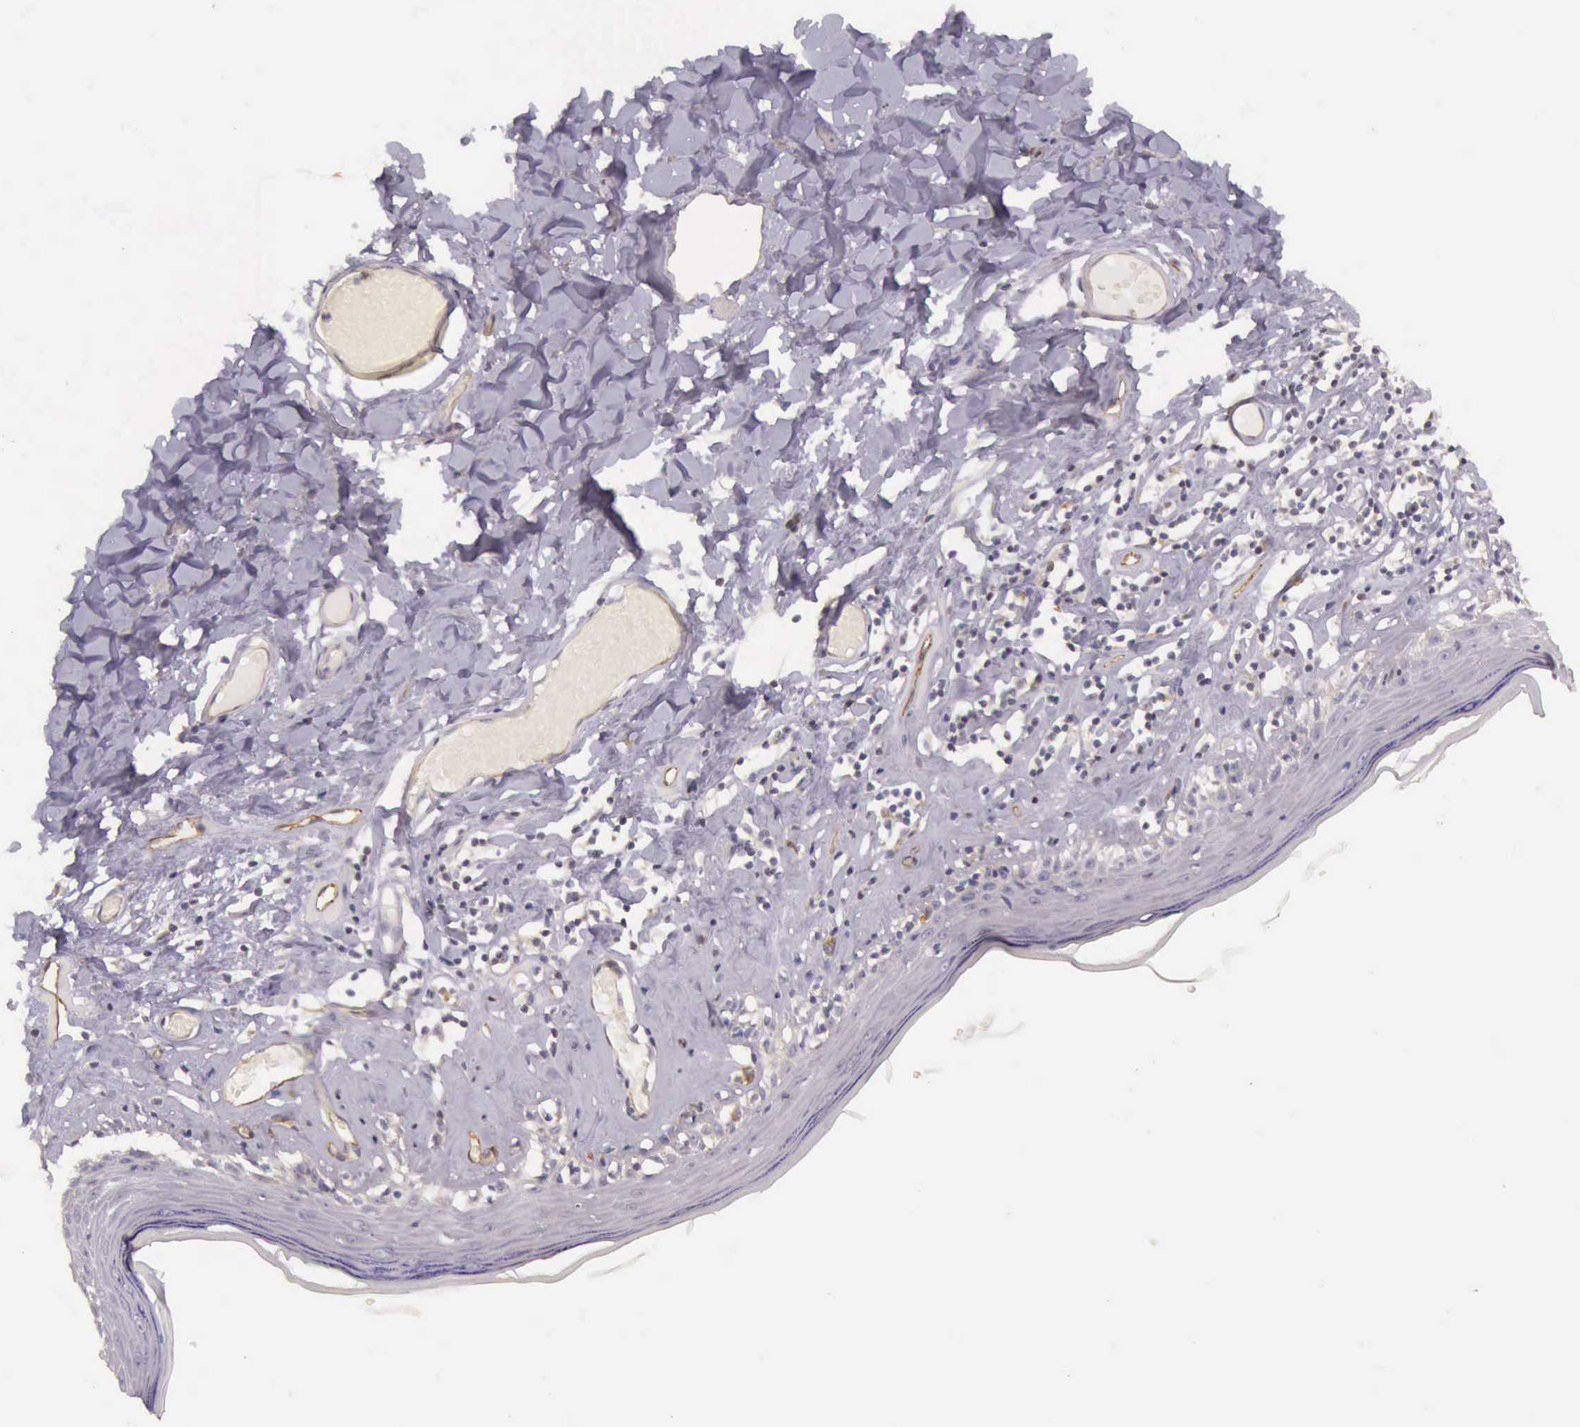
{"staining": {"intensity": "moderate", "quantity": "<25%", "location": "cytoplasmic/membranous"}, "tissue": "skin", "cell_type": "Epidermal cells", "image_type": "normal", "snomed": [{"axis": "morphology", "description": "Normal tissue, NOS"}, {"axis": "topography", "description": "Vascular tissue"}, {"axis": "topography", "description": "Vulva"}, {"axis": "topography", "description": "Peripheral nerve tissue"}], "caption": "Immunohistochemistry of normal human skin demonstrates low levels of moderate cytoplasmic/membranous staining in about <25% of epidermal cells. Using DAB (brown) and hematoxylin (blue) stains, captured at high magnification using brightfield microscopy.", "gene": "TCEANC", "patient": {"sex": "female", "age": 86}}